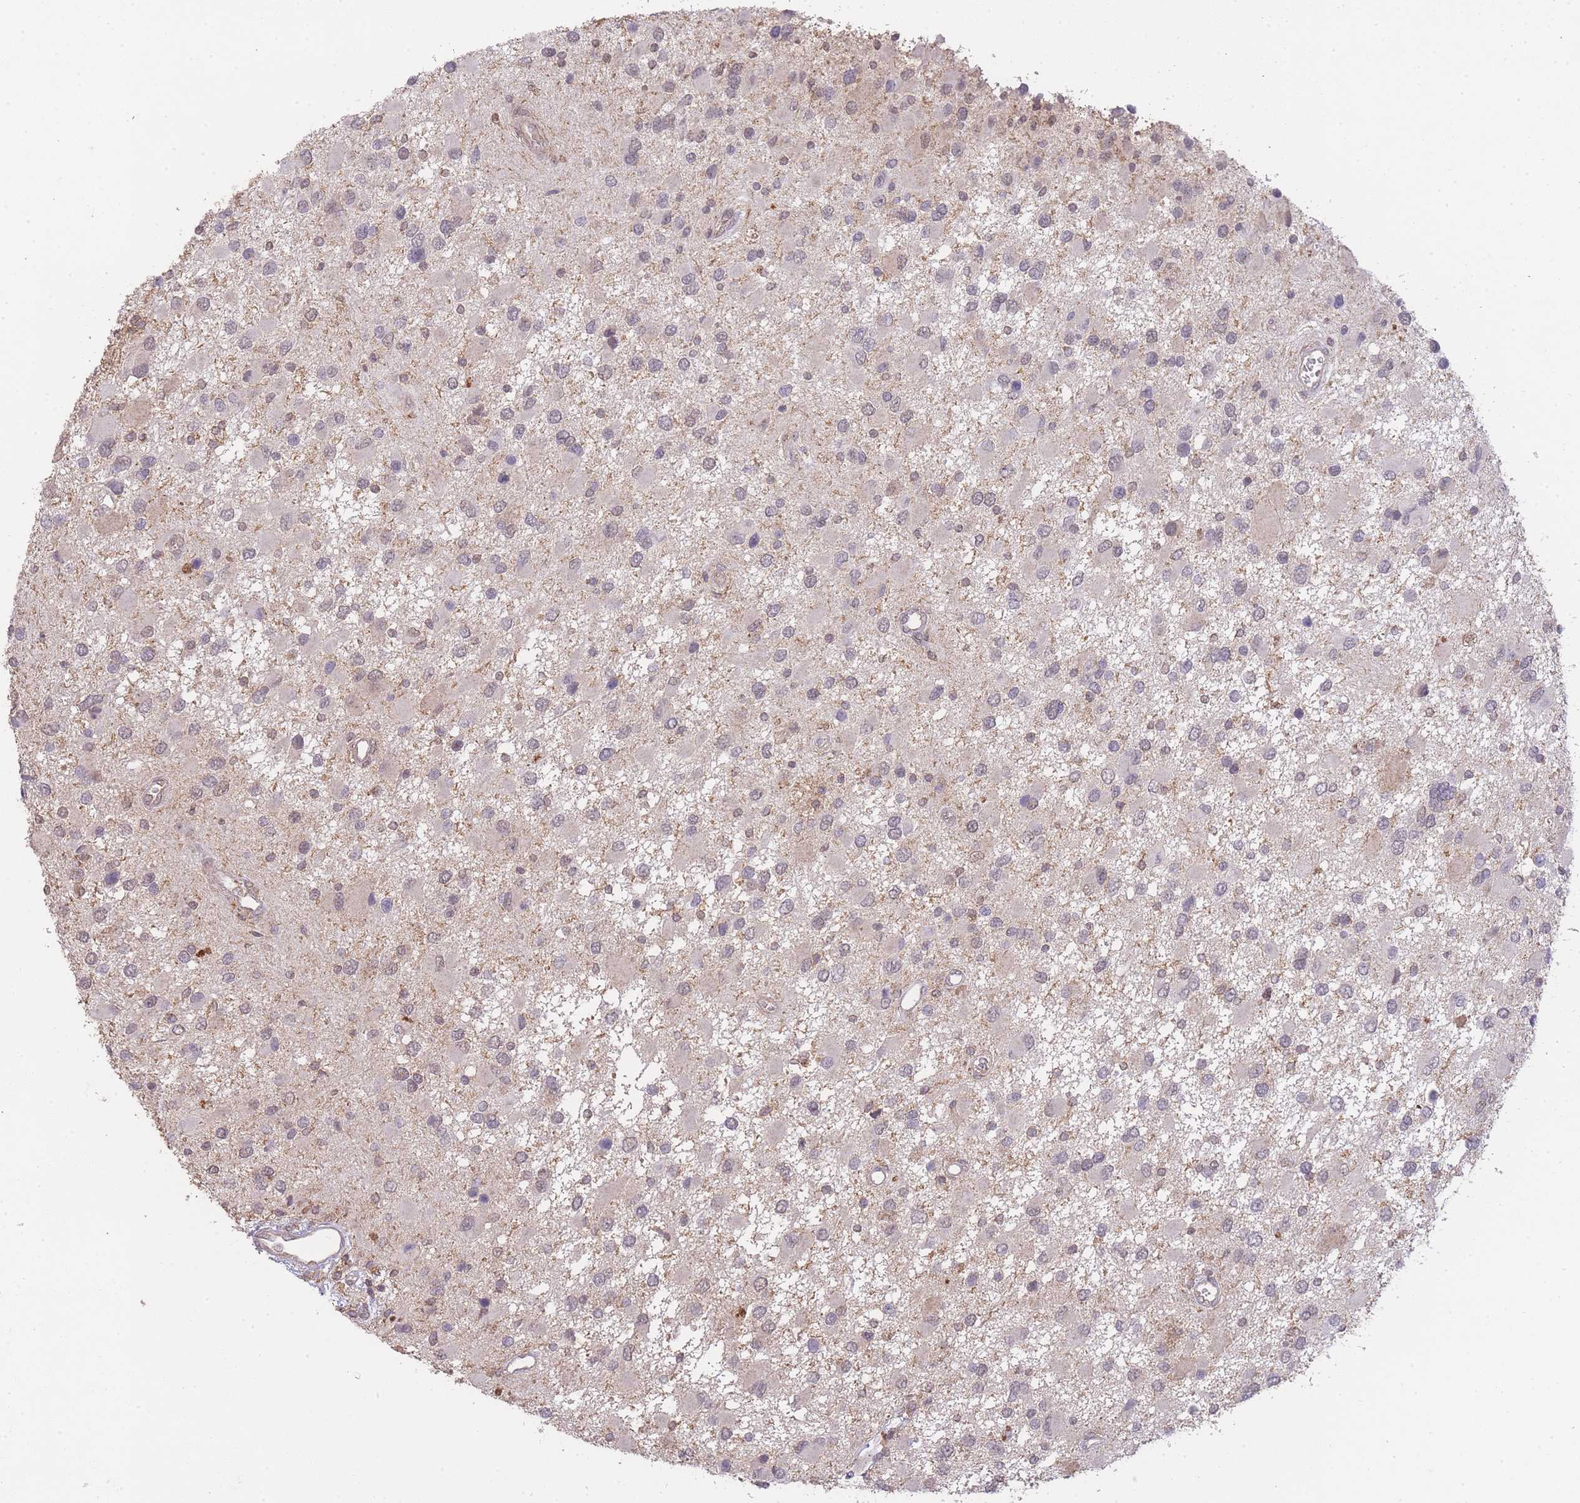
{"staining": {"intensity": "weak", "quantity": "25%-75%", "location": "nuclear"}, "tissue": "glioma", "cell_type": "Tumor cells", "image_type": "cancer", "snomed": [{"axis": "morphology", "description": "Glioma, malignant, High grade"}, {"axis": "topography", "description": "Brain"}], "caption": "The image demonstrates staining of glioma, revealing weak nuclear protein expression (brown color) within tumor cells.", "gene": "RNF144B", "patient": {"sex": "male", "age": 53}}